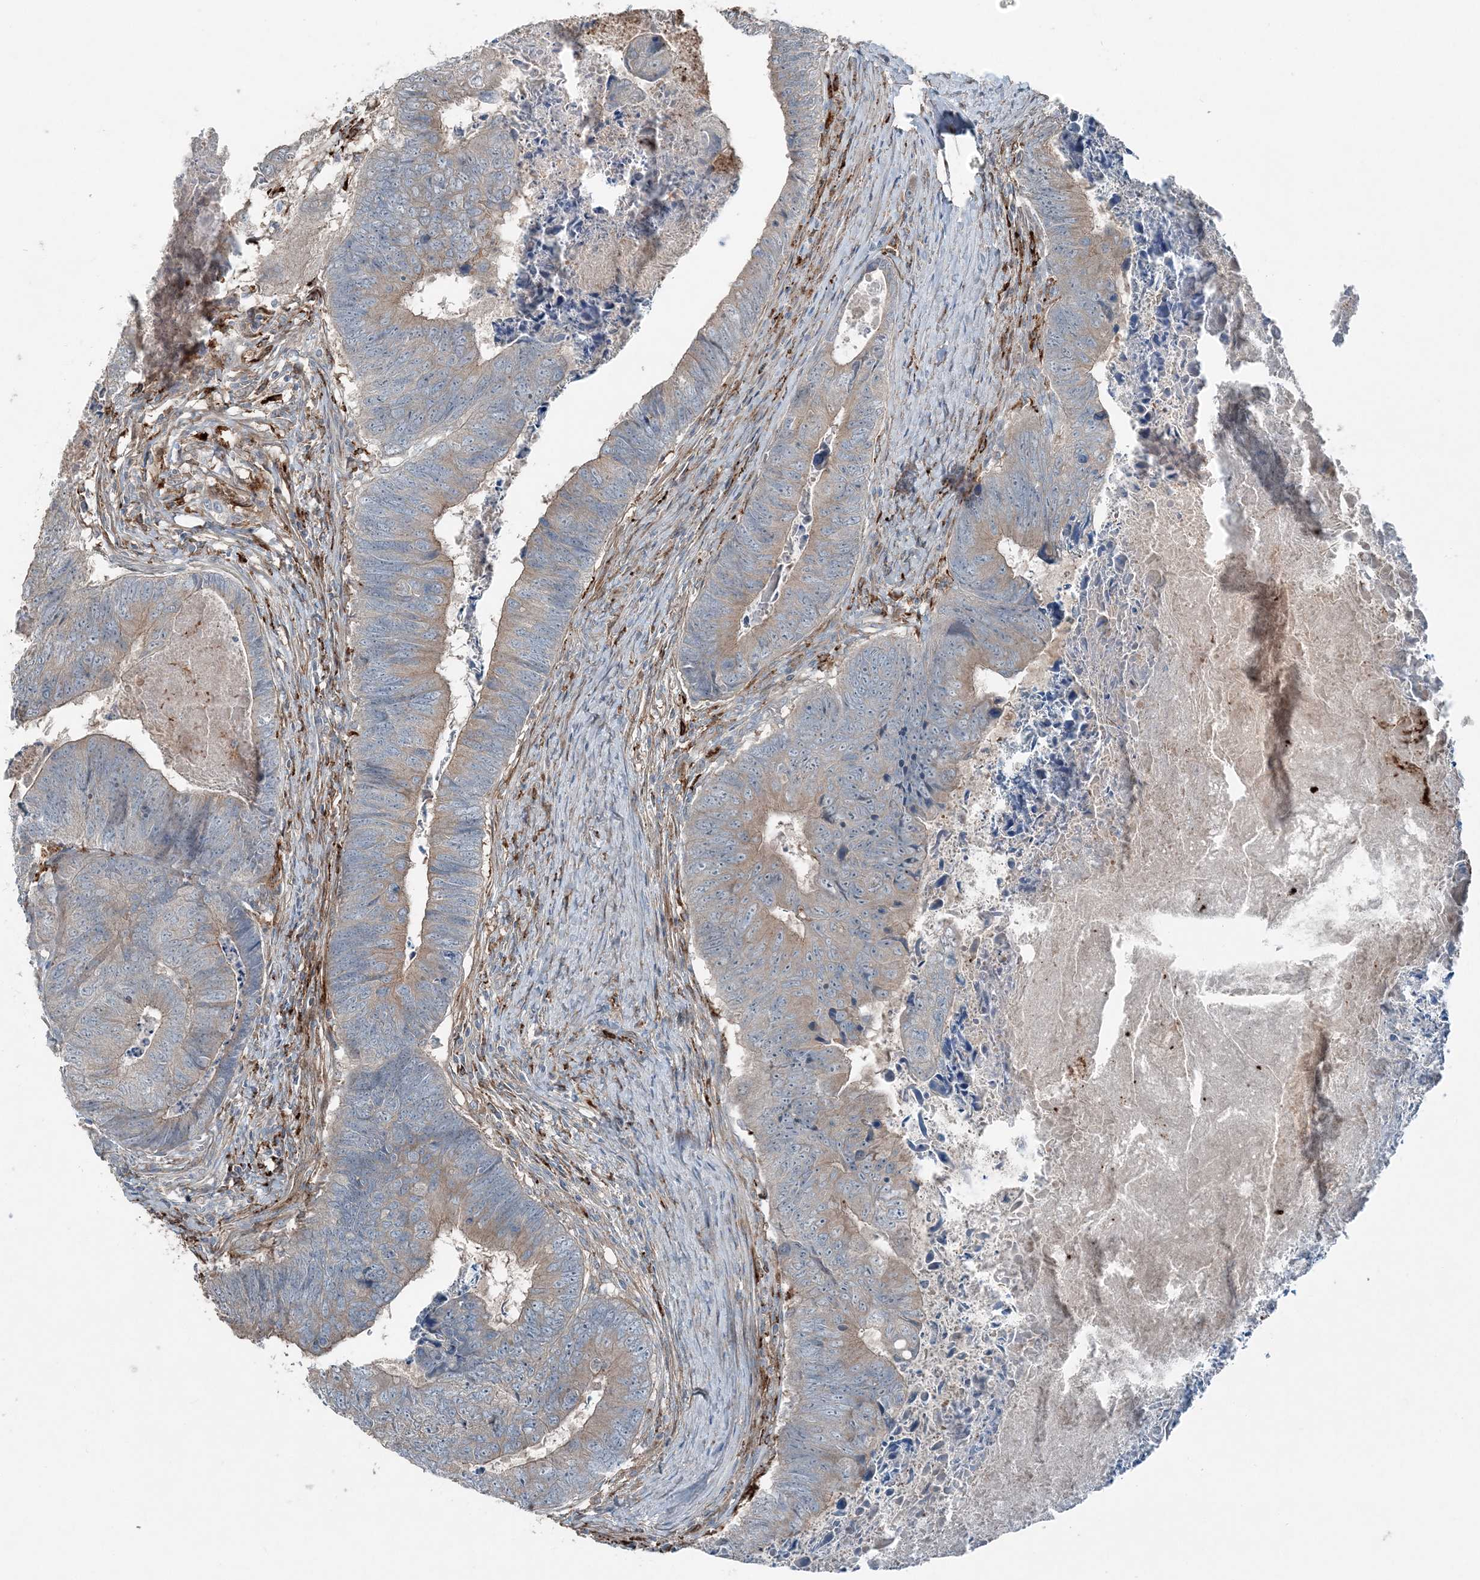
{"staining": {"intensity": "weak", "quantity": "25%-75%", "location": "cytoplasmic/membranous"}, "tissue": "colorectal cancer", "cell_type": "Tumor cells", "image_type": "cancer", "snomed": [{"axis": "morphology", "description": "Adenocarcinoma, NOS"}, {"axis": "topography", "description": "Colon"}], "caption": "DAB (3,3'-diaminobenzidine) immunohistochemical staining of human colorectal adenocarcinoma displays weak cytoplasmic/membranous protein positivity in approximately 25%-75% of tumor cells. (Stains: DAB in brown, nuclei in blue, Microscopy: brightfield microscopy at high magnification).", "gene": "KY", "patient": {"sex": "female", "age": 67}}